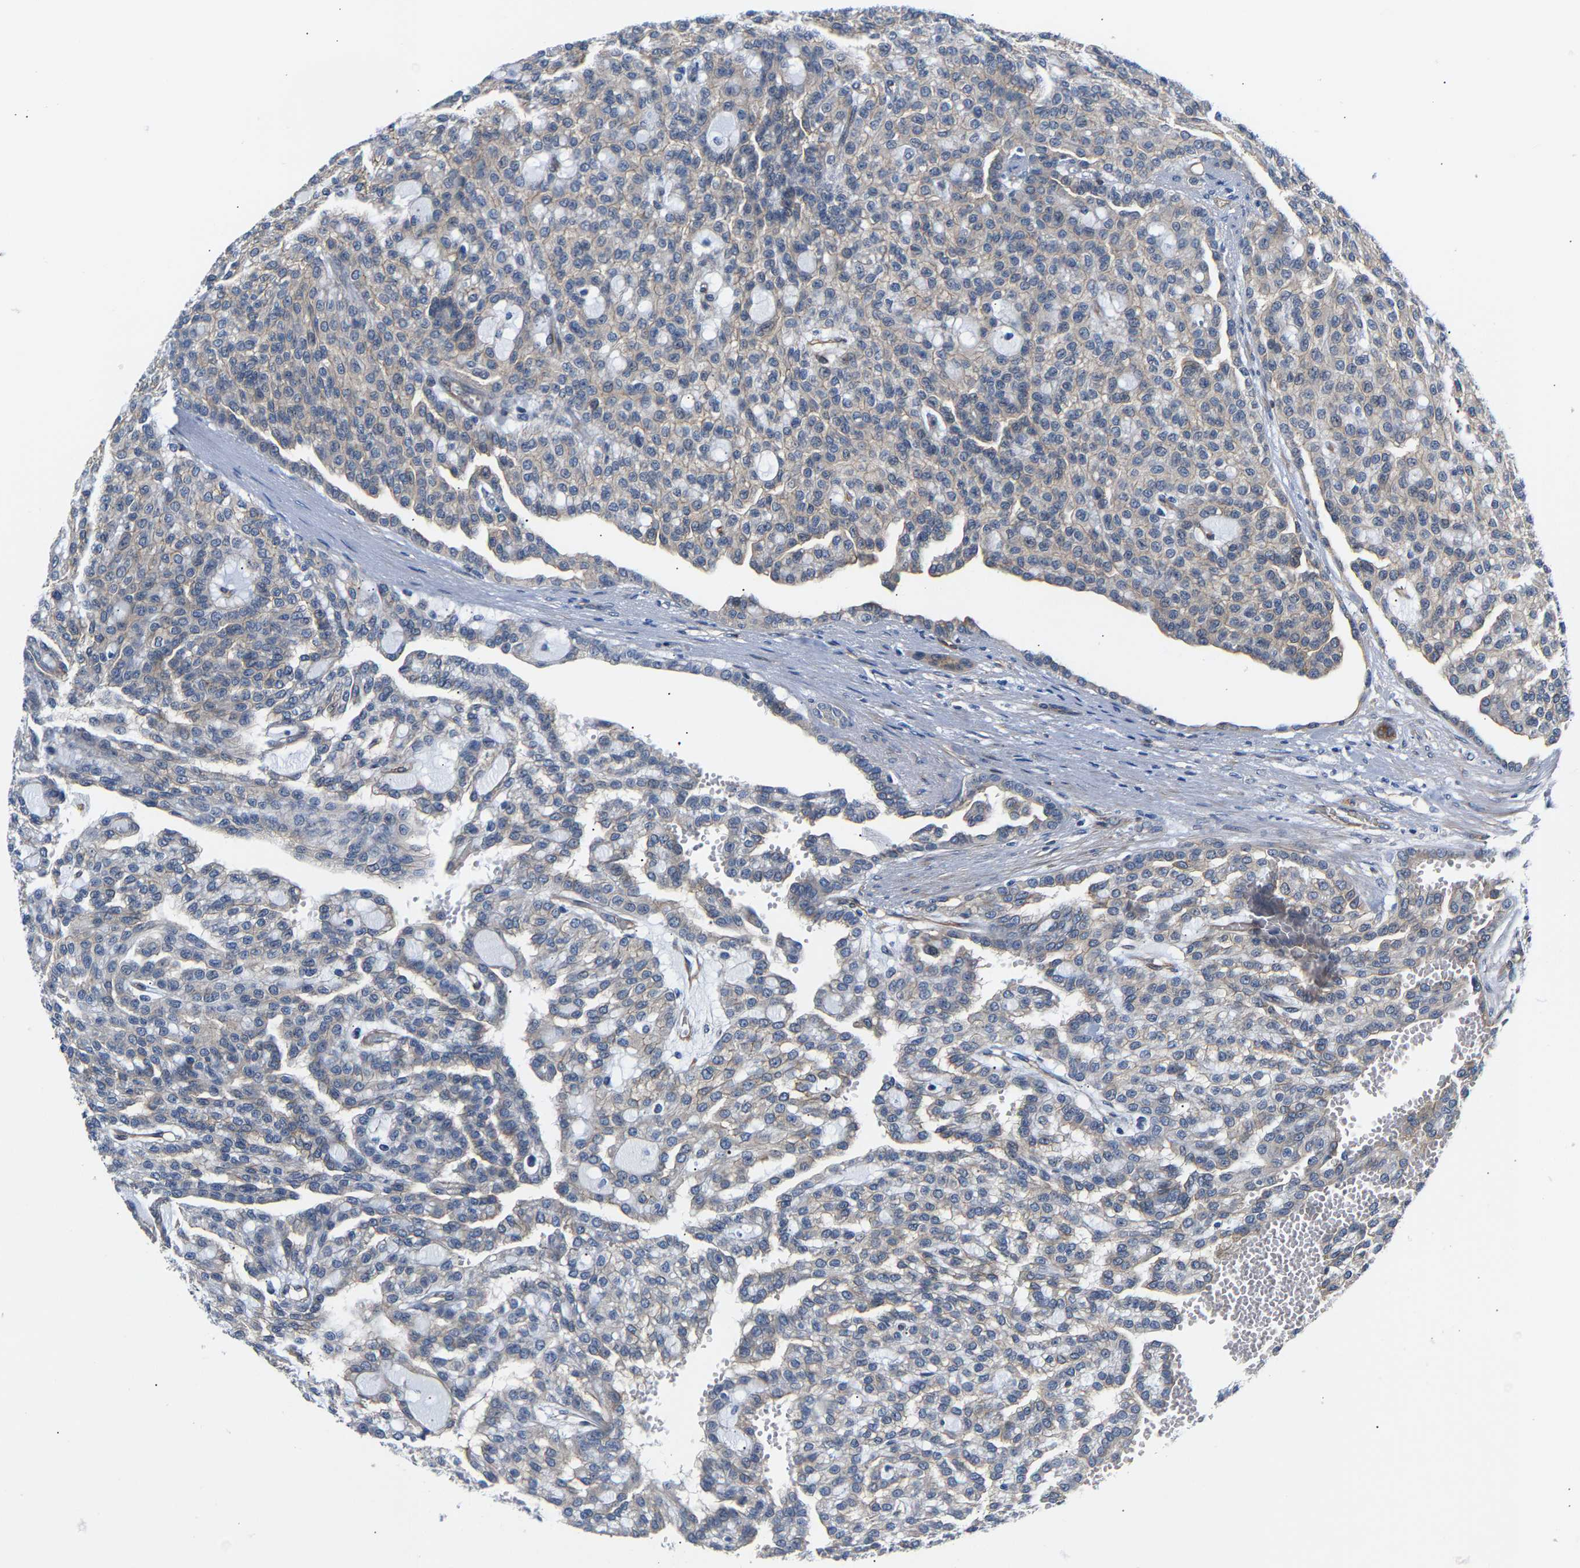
{"staining": {"intensity": "negative", "quantity": "none", "location": "none"}, "tissue": "renal cancer", "cell_type": "Tumor cells", "image_type": "cancer", "snomed": [{"axis": "morphology", "description": "Adenocarcinoma, NOS"}, {"axis": "topography", "description": "Kidney"}], "caption": "Immunohistochemistry (IHC) photomicrograph of human renal cancer (adenocarcinoma) stained for a protein (brown), which displays no expression in tumor cells. (Brightfield microscopy of DAB (3,3'-diaminobenzidine) IHC at high magnification).", "gene": "PAWR", "patient": {"sex": "male", "age": 63}}